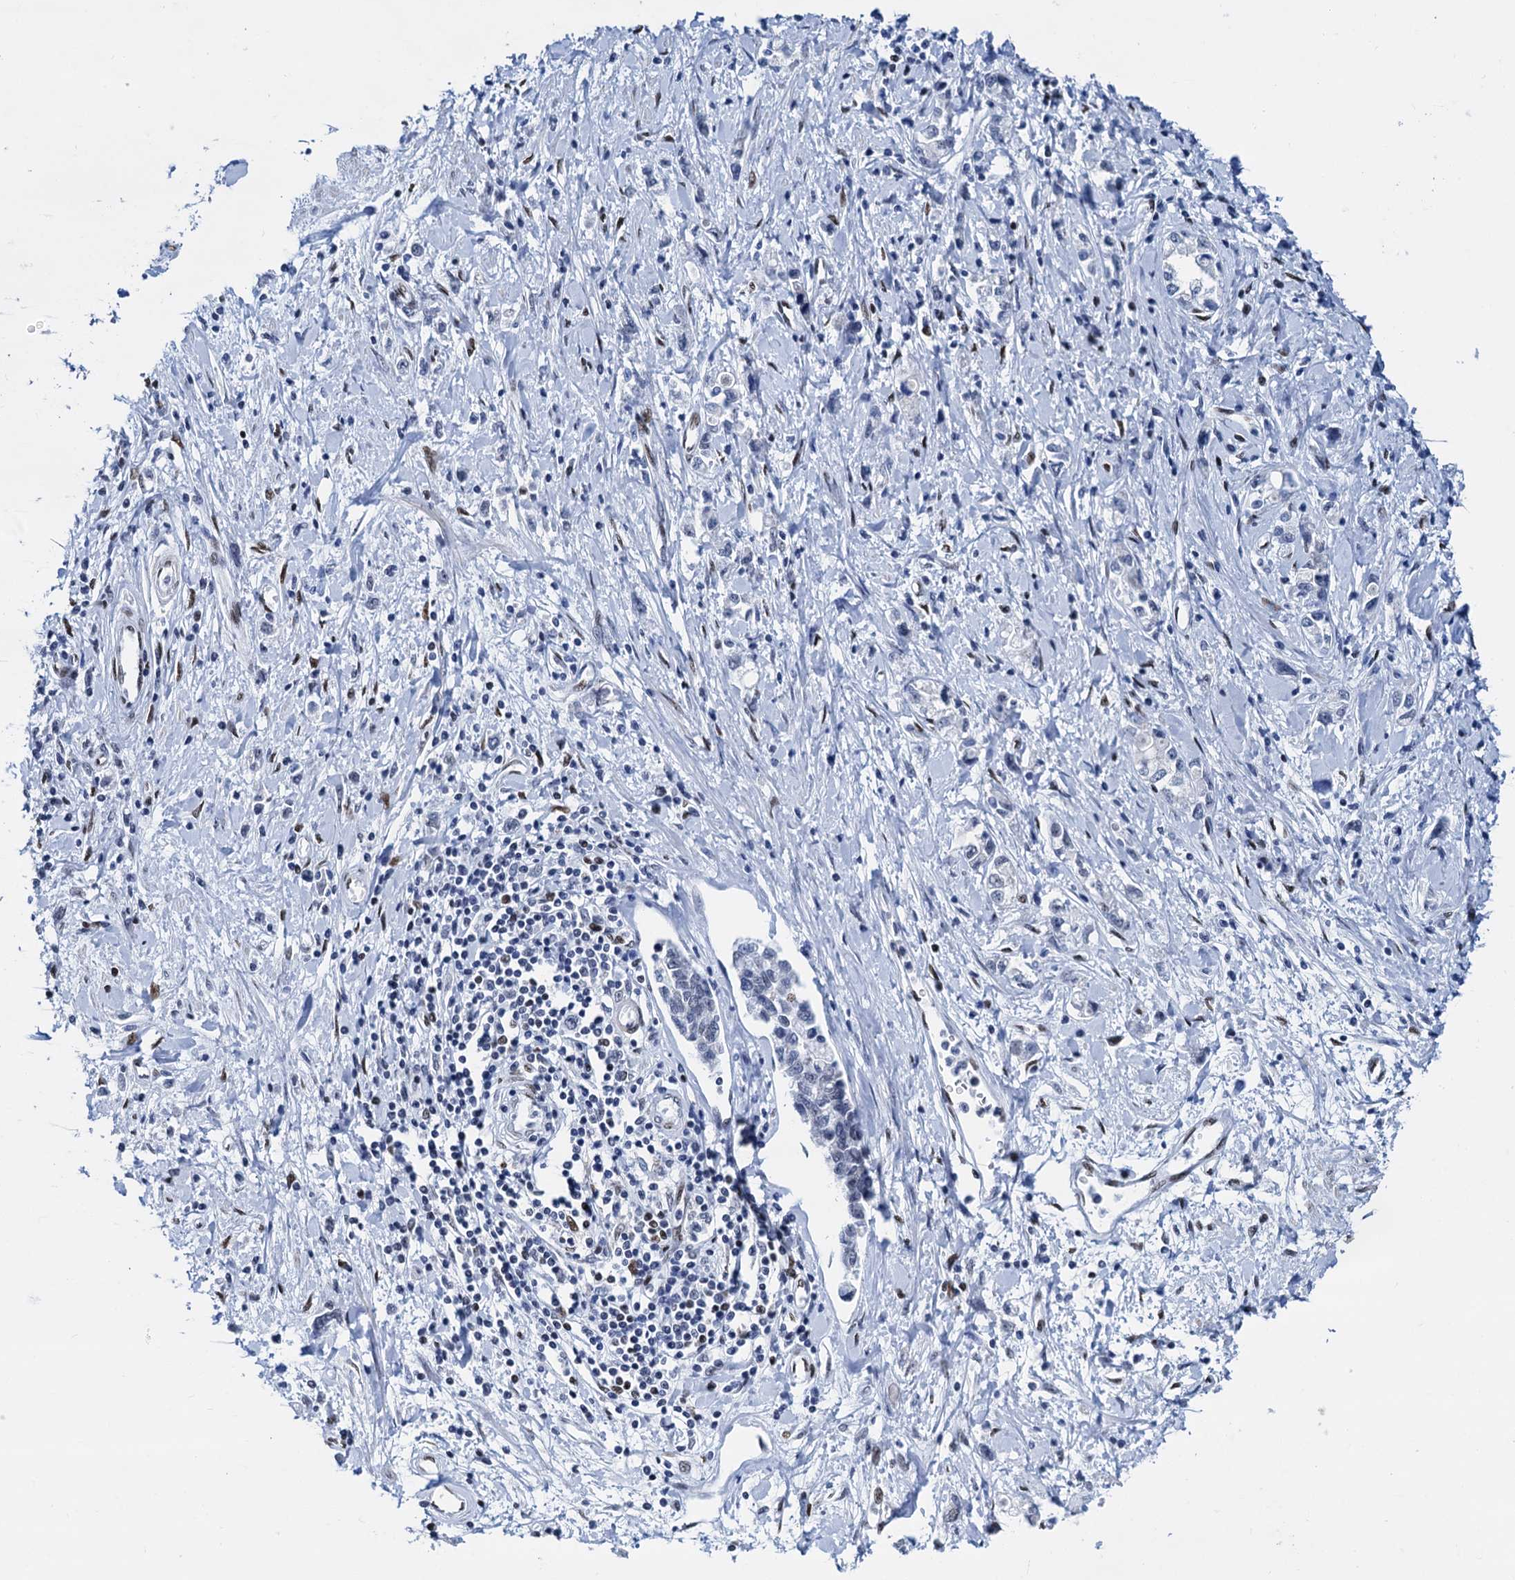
{"staining": {"intensity": "negative", "quantity": "none", "location": "none"}, "tissue": "stomach cancer", "cell_type": "Tumor cells", "image_type": "cancer", "snomed": [{"axis": "morphology", "description": "Adenocarcinoma, NOS"}, {"axis": "topography", "description": "Stomach"}], "caption": "Immunohistochemistry (IHC) of stomach adenocarcinoma reveals no expression in tumor cells. Nuclei are stained in blue.", "gene": "SLTM", "patient": {"sex": "female", "age": 76}}